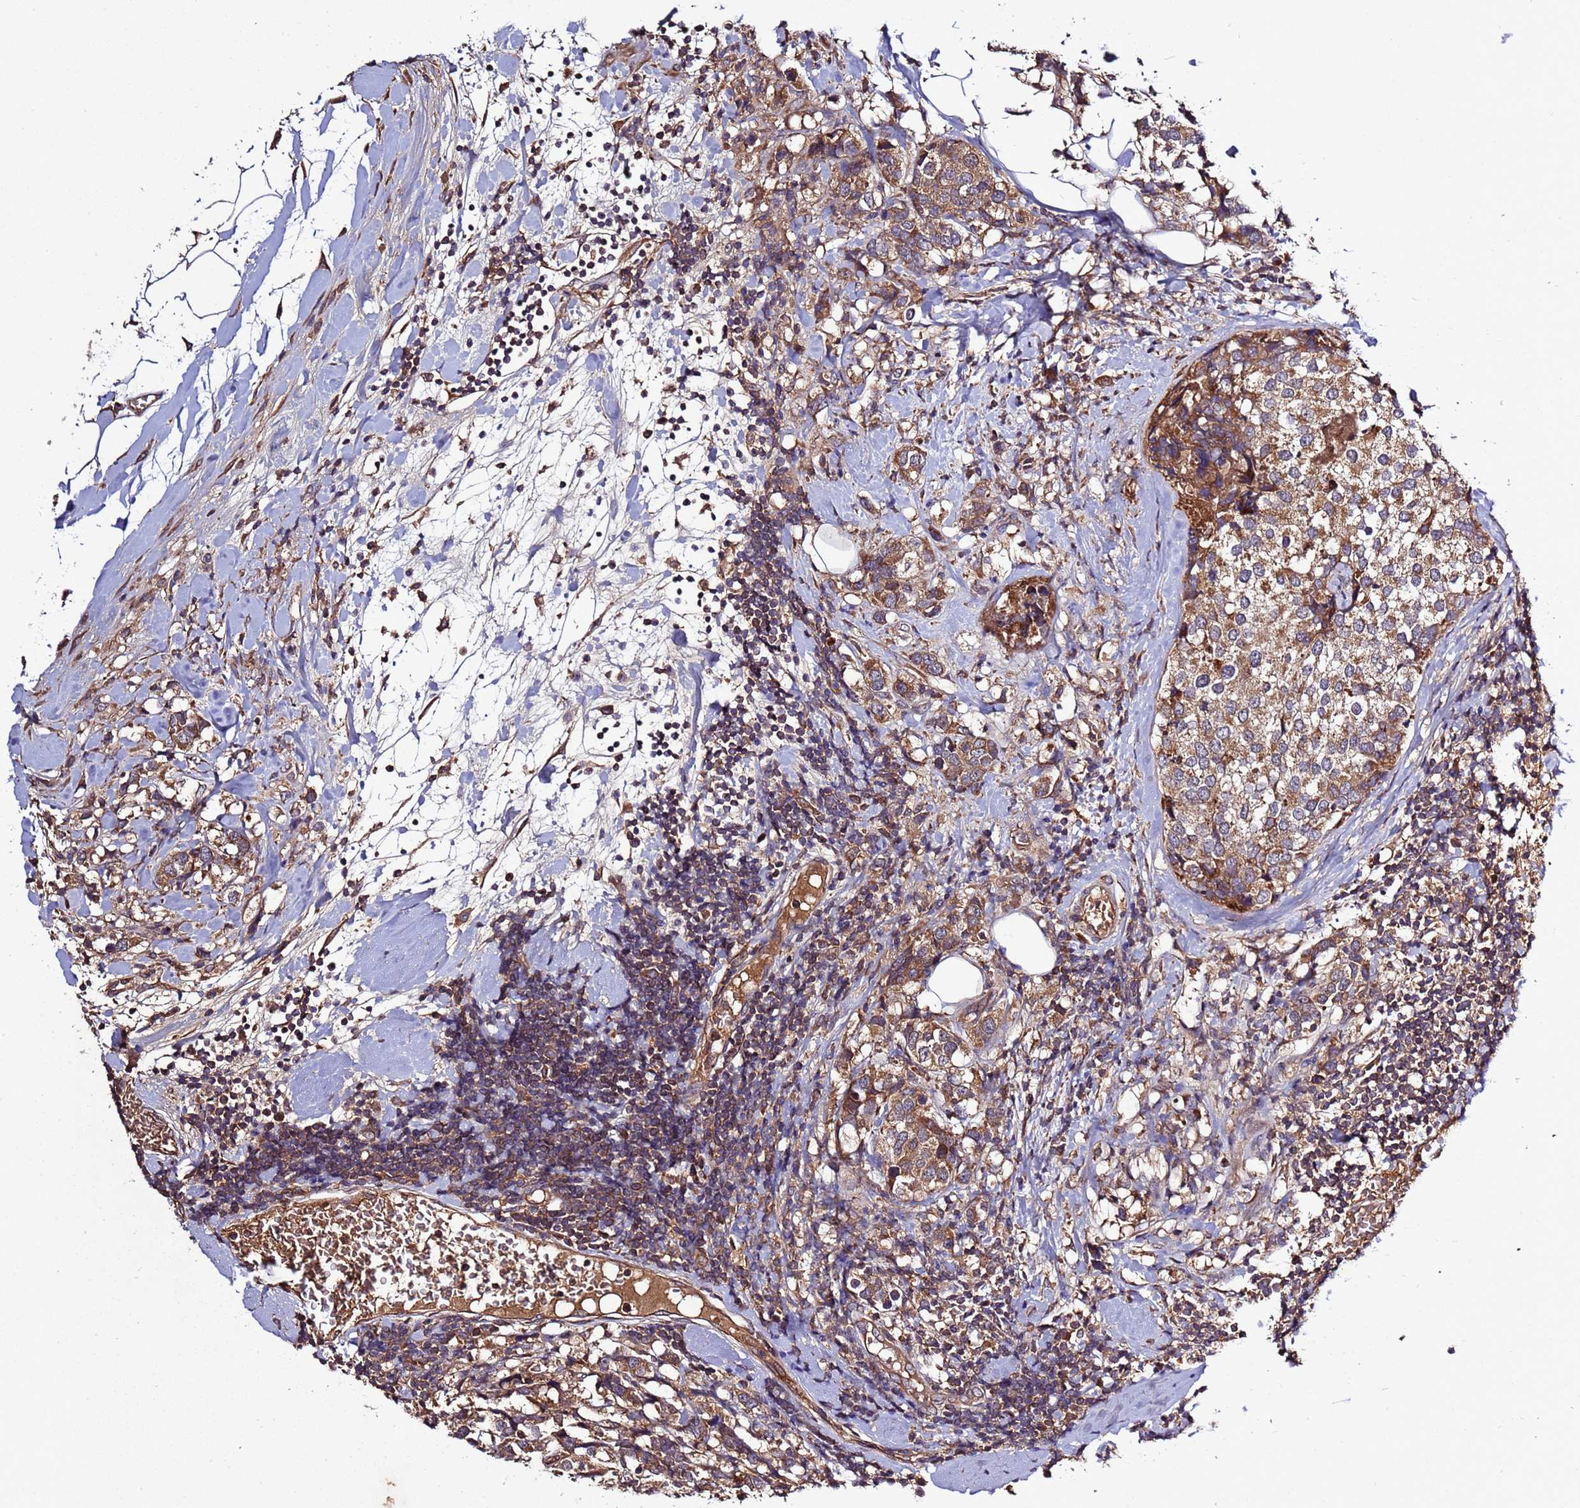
{"staining": {"intensity": "moderate", "quantity": ">75%", "location": "cytoplasmic/membranous"}, "tissue": "breast cancer", "cell_type": "Tumor cells", "image_type": "cancer", "snomed": [{"axis": "morphology", "description": "Lobular carcinoma"}, {"axis": "topography", "description": "Breast"}], "caption": "The photomicrograph displays immunohistochemical staining of breast cancer (lobular carcinoma). There is moderate cytoplasmic/membranous positivity is seen in about >75% of tumor cells.", "gene": "RPS15A", "patient": {"sex": "female", "age": 59}}